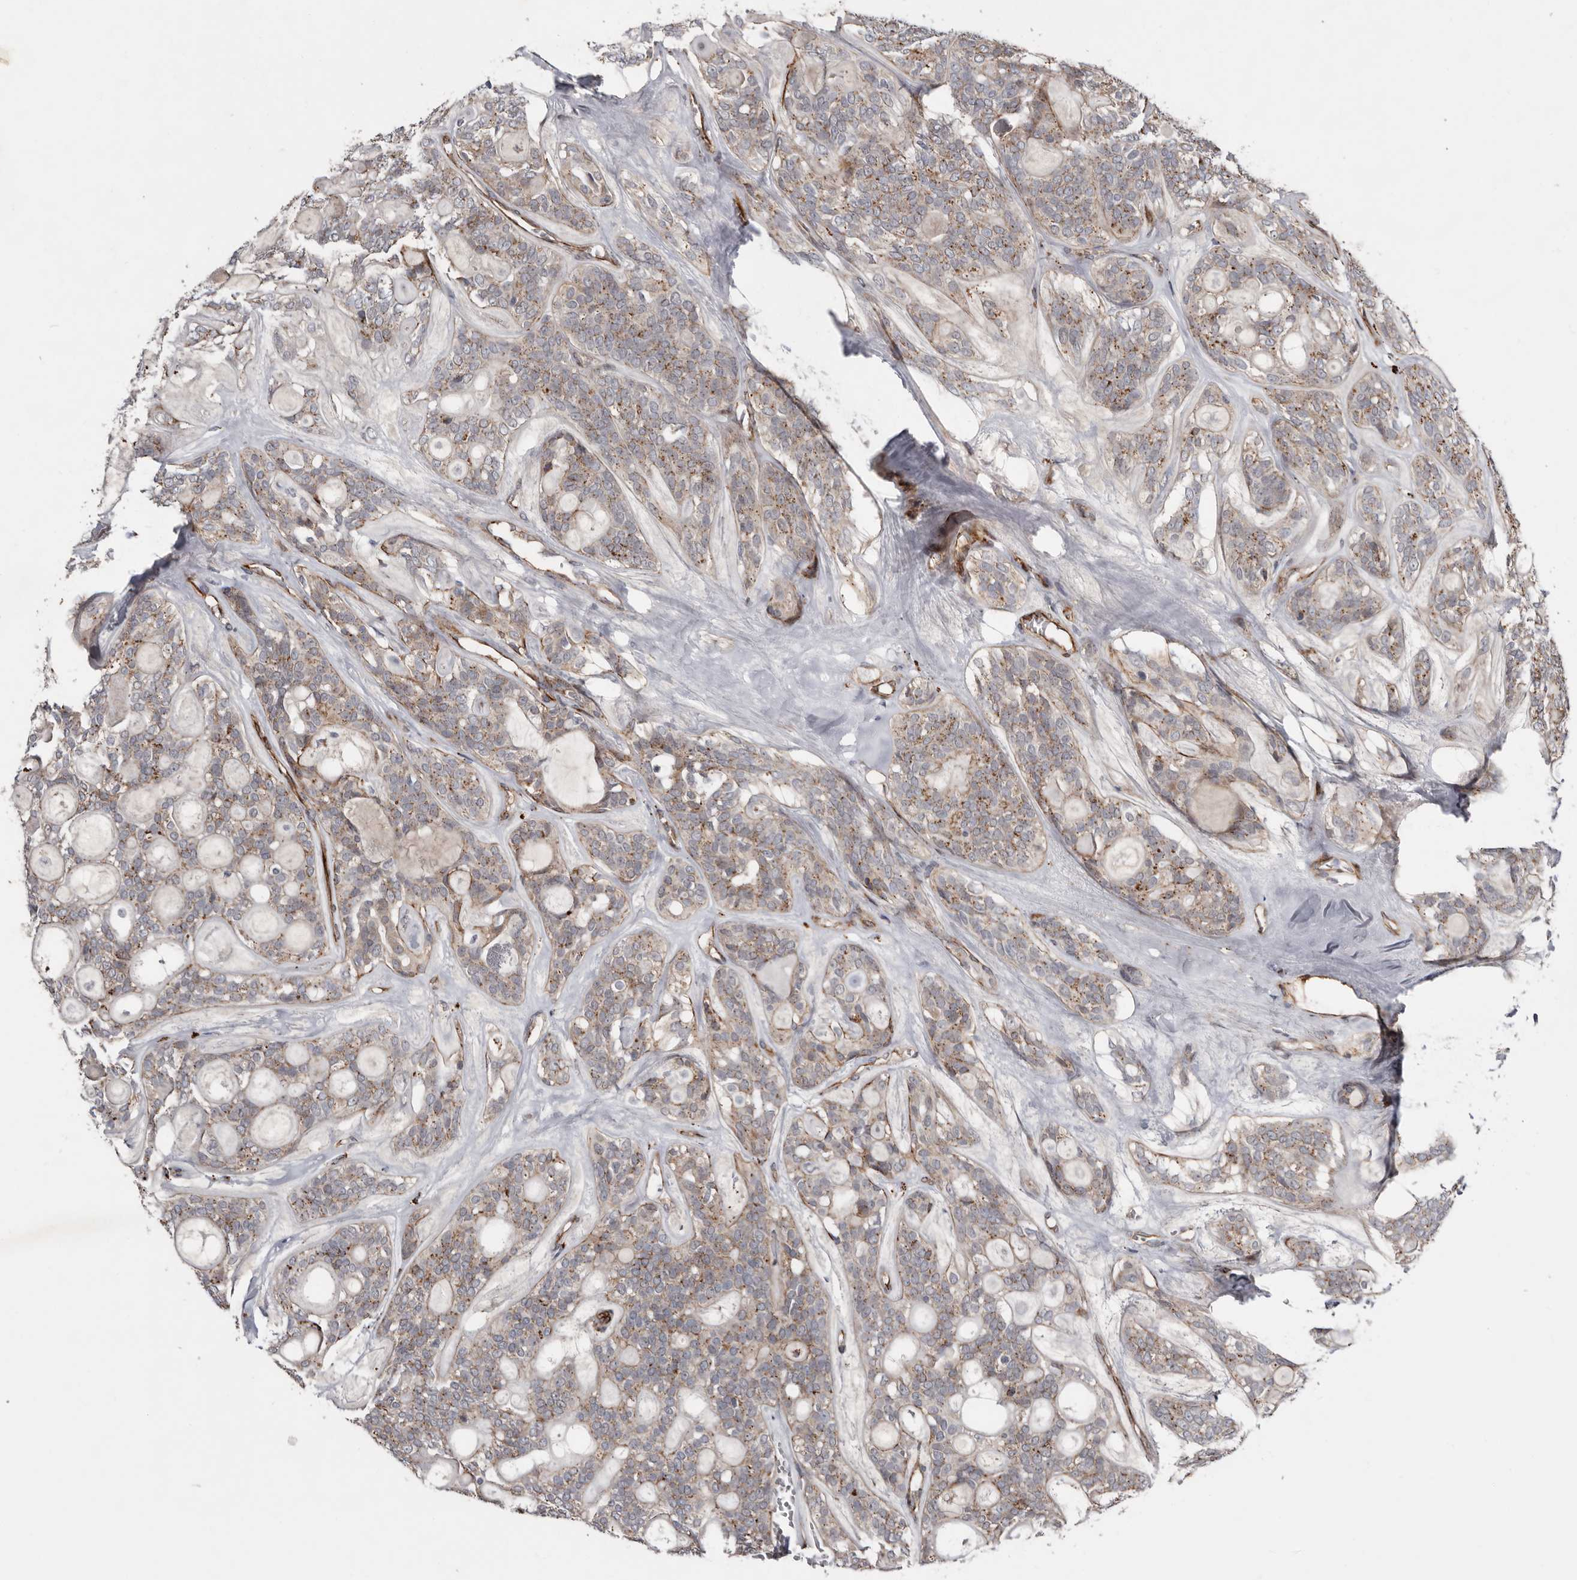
{"staining": {"intensity": "moderate", "quantity": "25%-75%", "location": "cytoplasmic/membranous"}, "tissue": "head and neck cancer", "cell_type": "Tumor cells", "image_type": "cancer", "snomed": [{"axis": "morphology", "description": "Adenocarcinoma, NOS"}, {"axis": "topography", "description": "Head-Neck"}], "caption": "A photomicrograph of head and neck adenocarcinoma stained for a protein shows moderate cytoplasmic/membranous brown staining in tumor cells.", "gene": "RANBP17", "patient": {"sex": "male", "age": 66}}